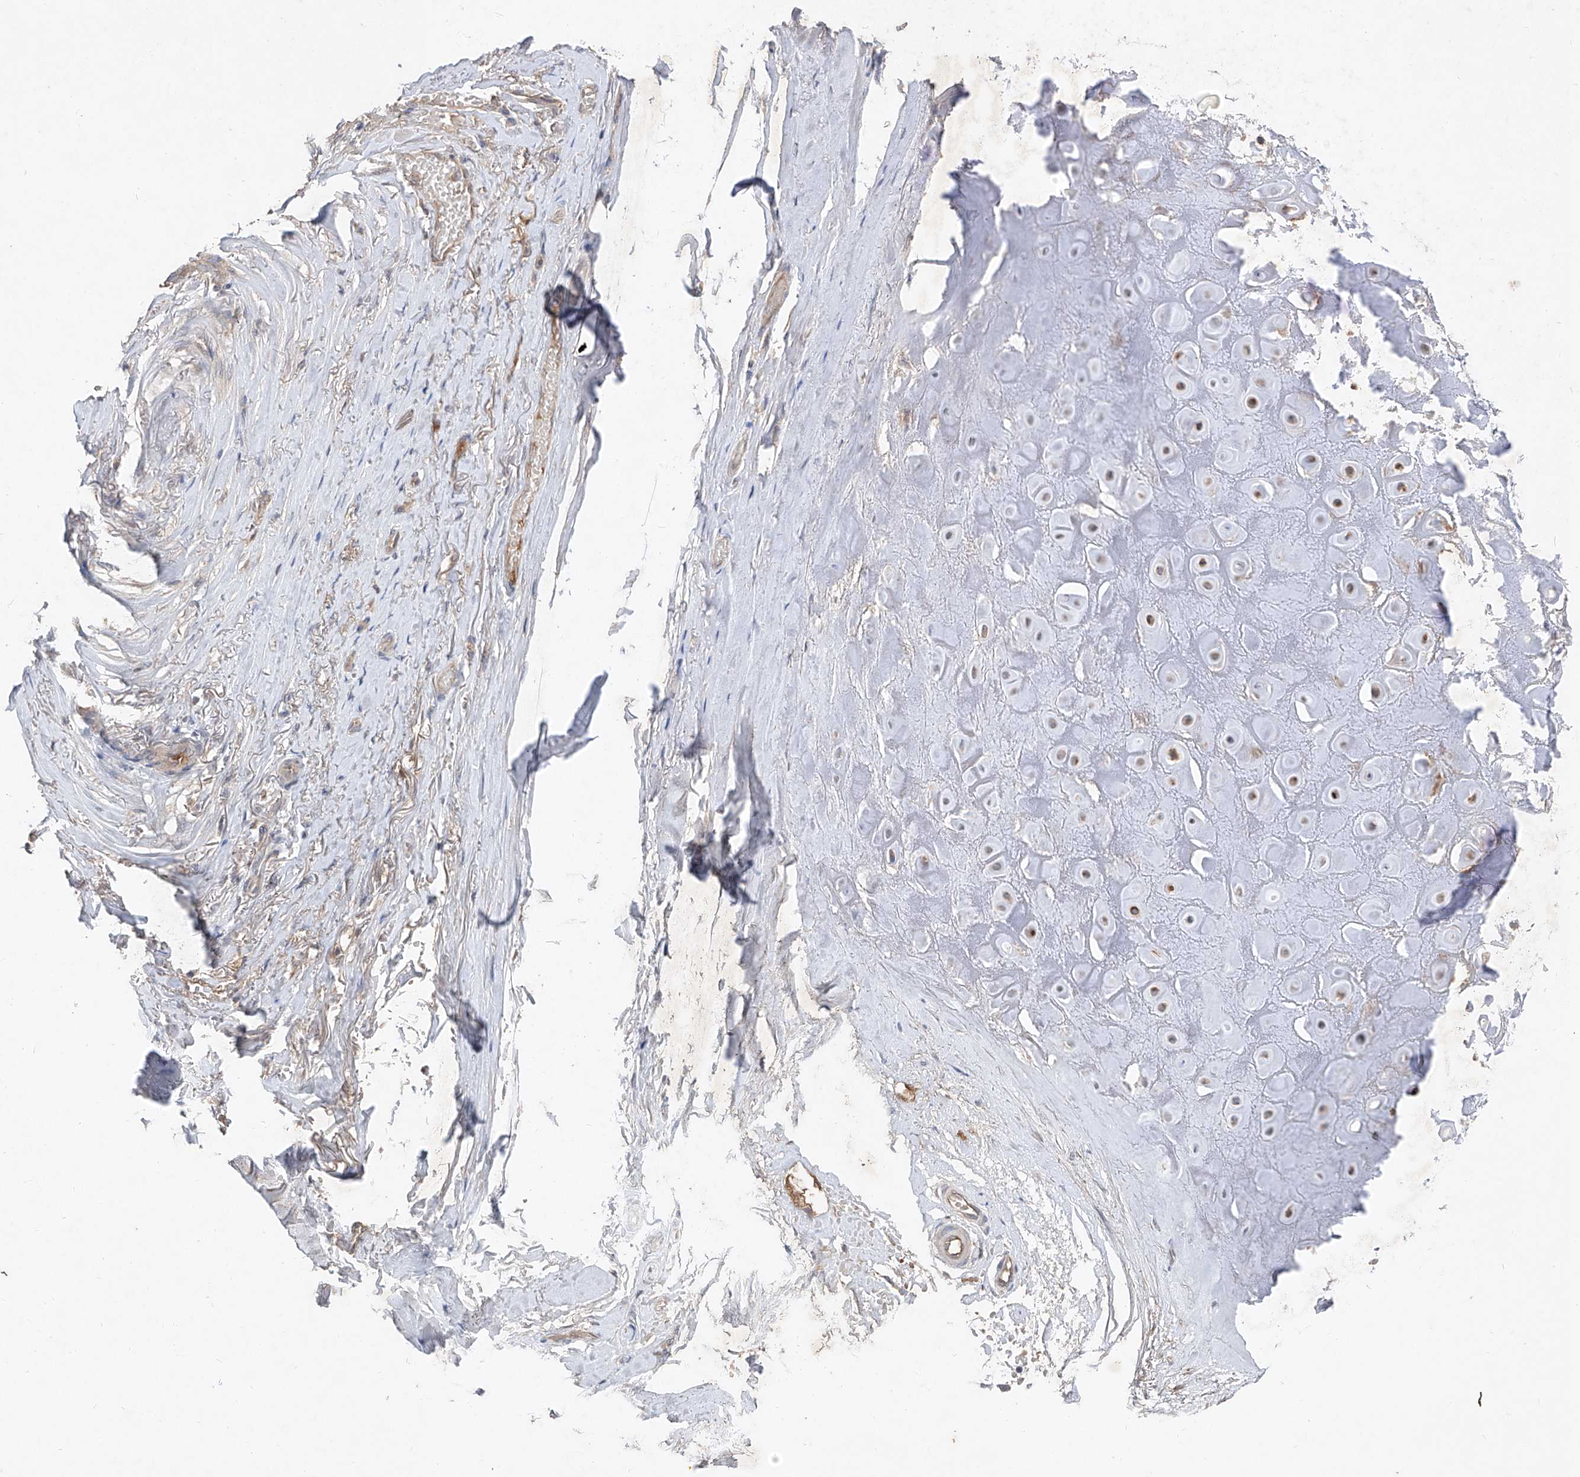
{"staining": {"intensity": "negative", "quantity": "none", "location": "none"}, "tissue": "adipose tissue", "cell_type": "Adipocytes", "image_type": "normal", "snomed": [{"axis": "morphology", "description": "Normal tissue, NOS"}, {"axis": "morphology", "description": "Basal cell carcinoma"}, {"axis": "topography", "description": "Skin"}], "caption": "Human adipose tissue stained for a protein using immunohistochemistry (IHC) exhibits no positivity in adipocytes.", "gene": "FAM135A", "patient": {"sex": "female", "age": 89}}